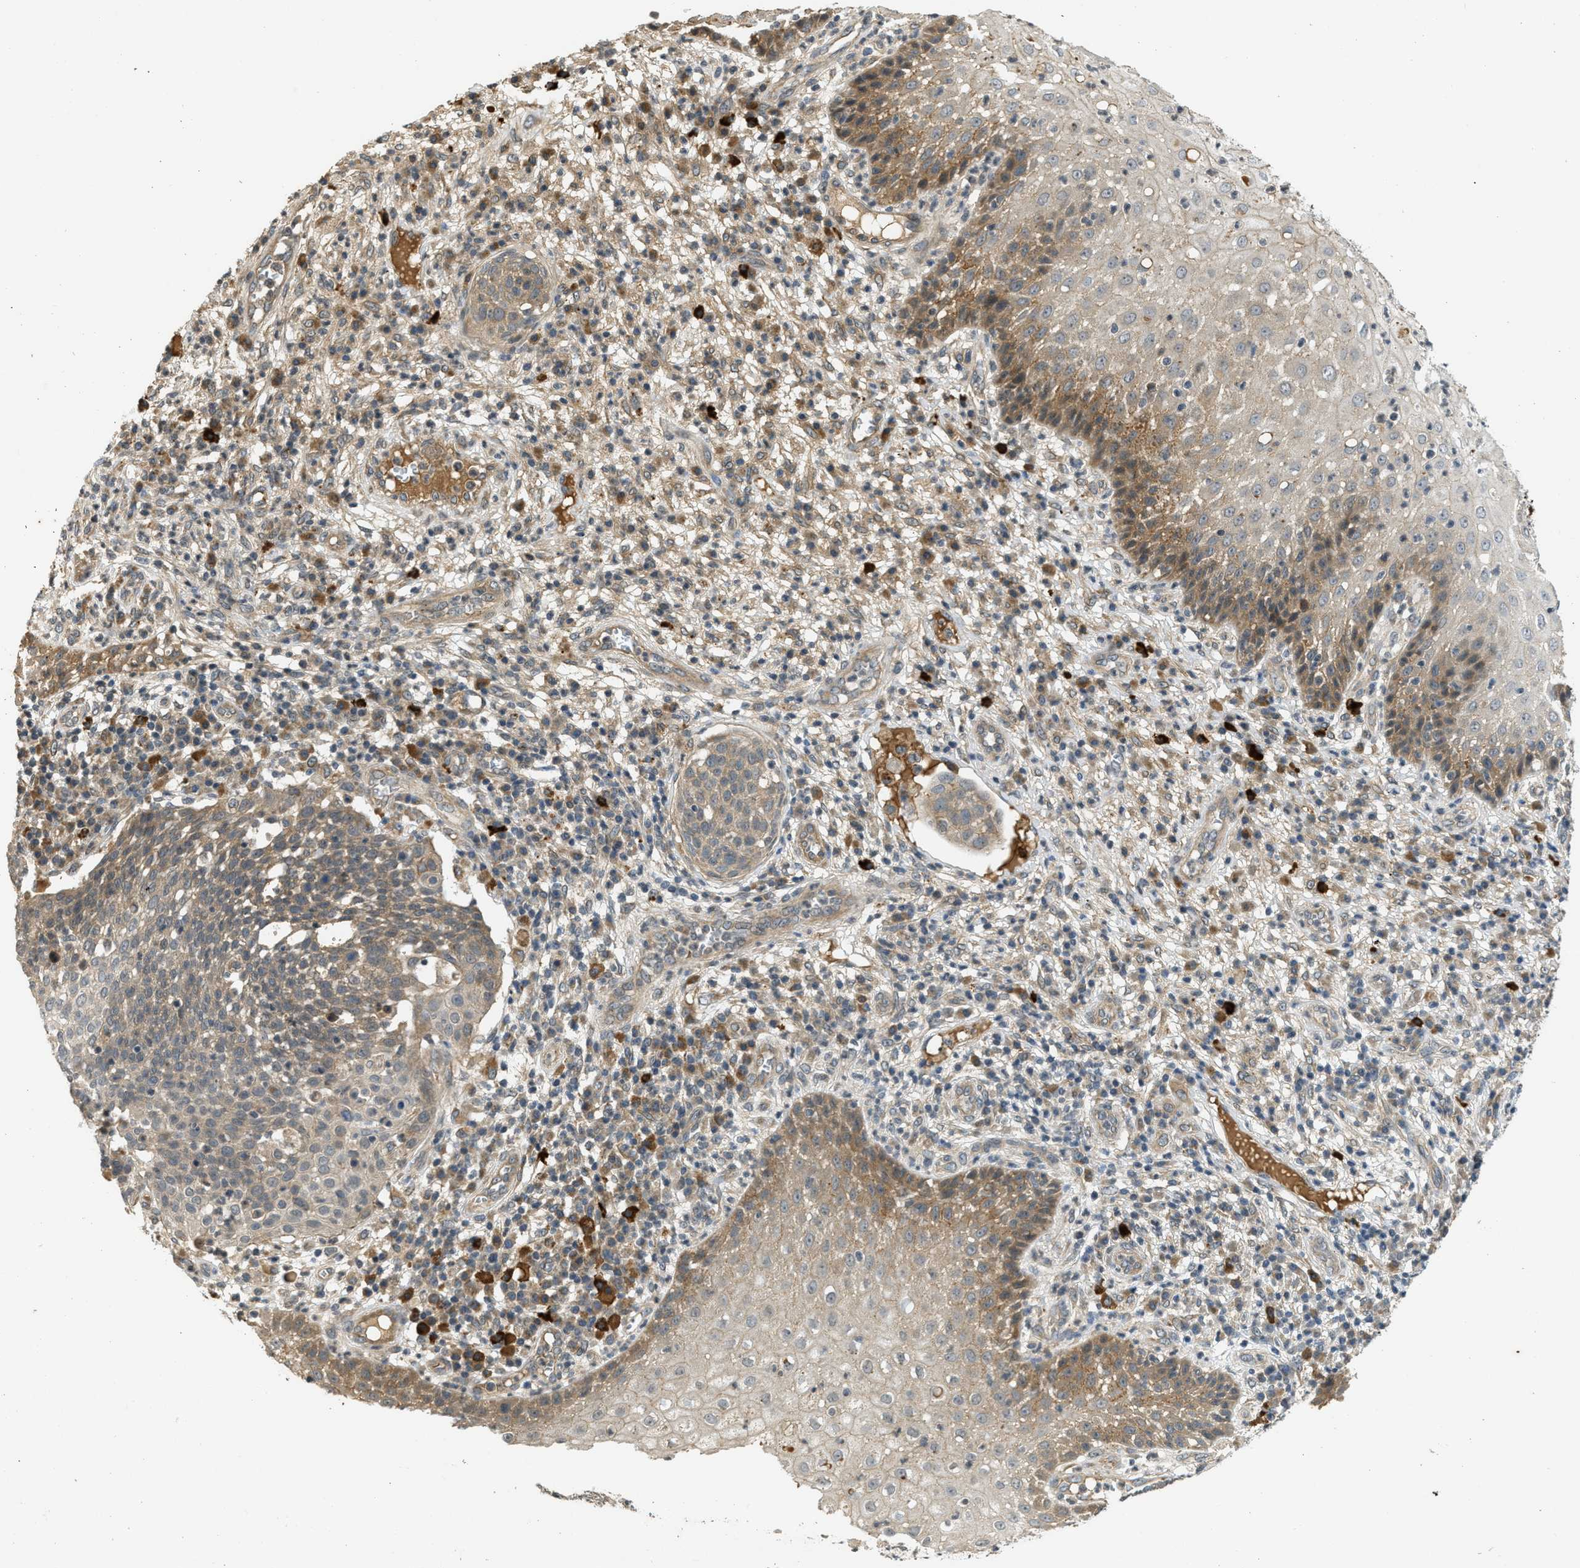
{"staining": {"intensity": "weak", "quantity": "25%-75%", "location": "cytoplasmic/membranous"}, "tissue": "cervical cancer", "cell_type": "Tumor cells", "image_type": "cancer", "snomed": [{"axis": "morphology", "description": "Squamous cell carcinoma, NOS"}, {"axis": "topography", "description": "Cervix"}], "caption": "Brown immunohistochemical staining in cervical cancer (squamous cell carcinoma) demonstrates weak cytoplasmic/membranous staining in approximately 25%-75% of tumor cells.", "gene": "ADCY8", "patient": {"sex": "female", "age": 34}}